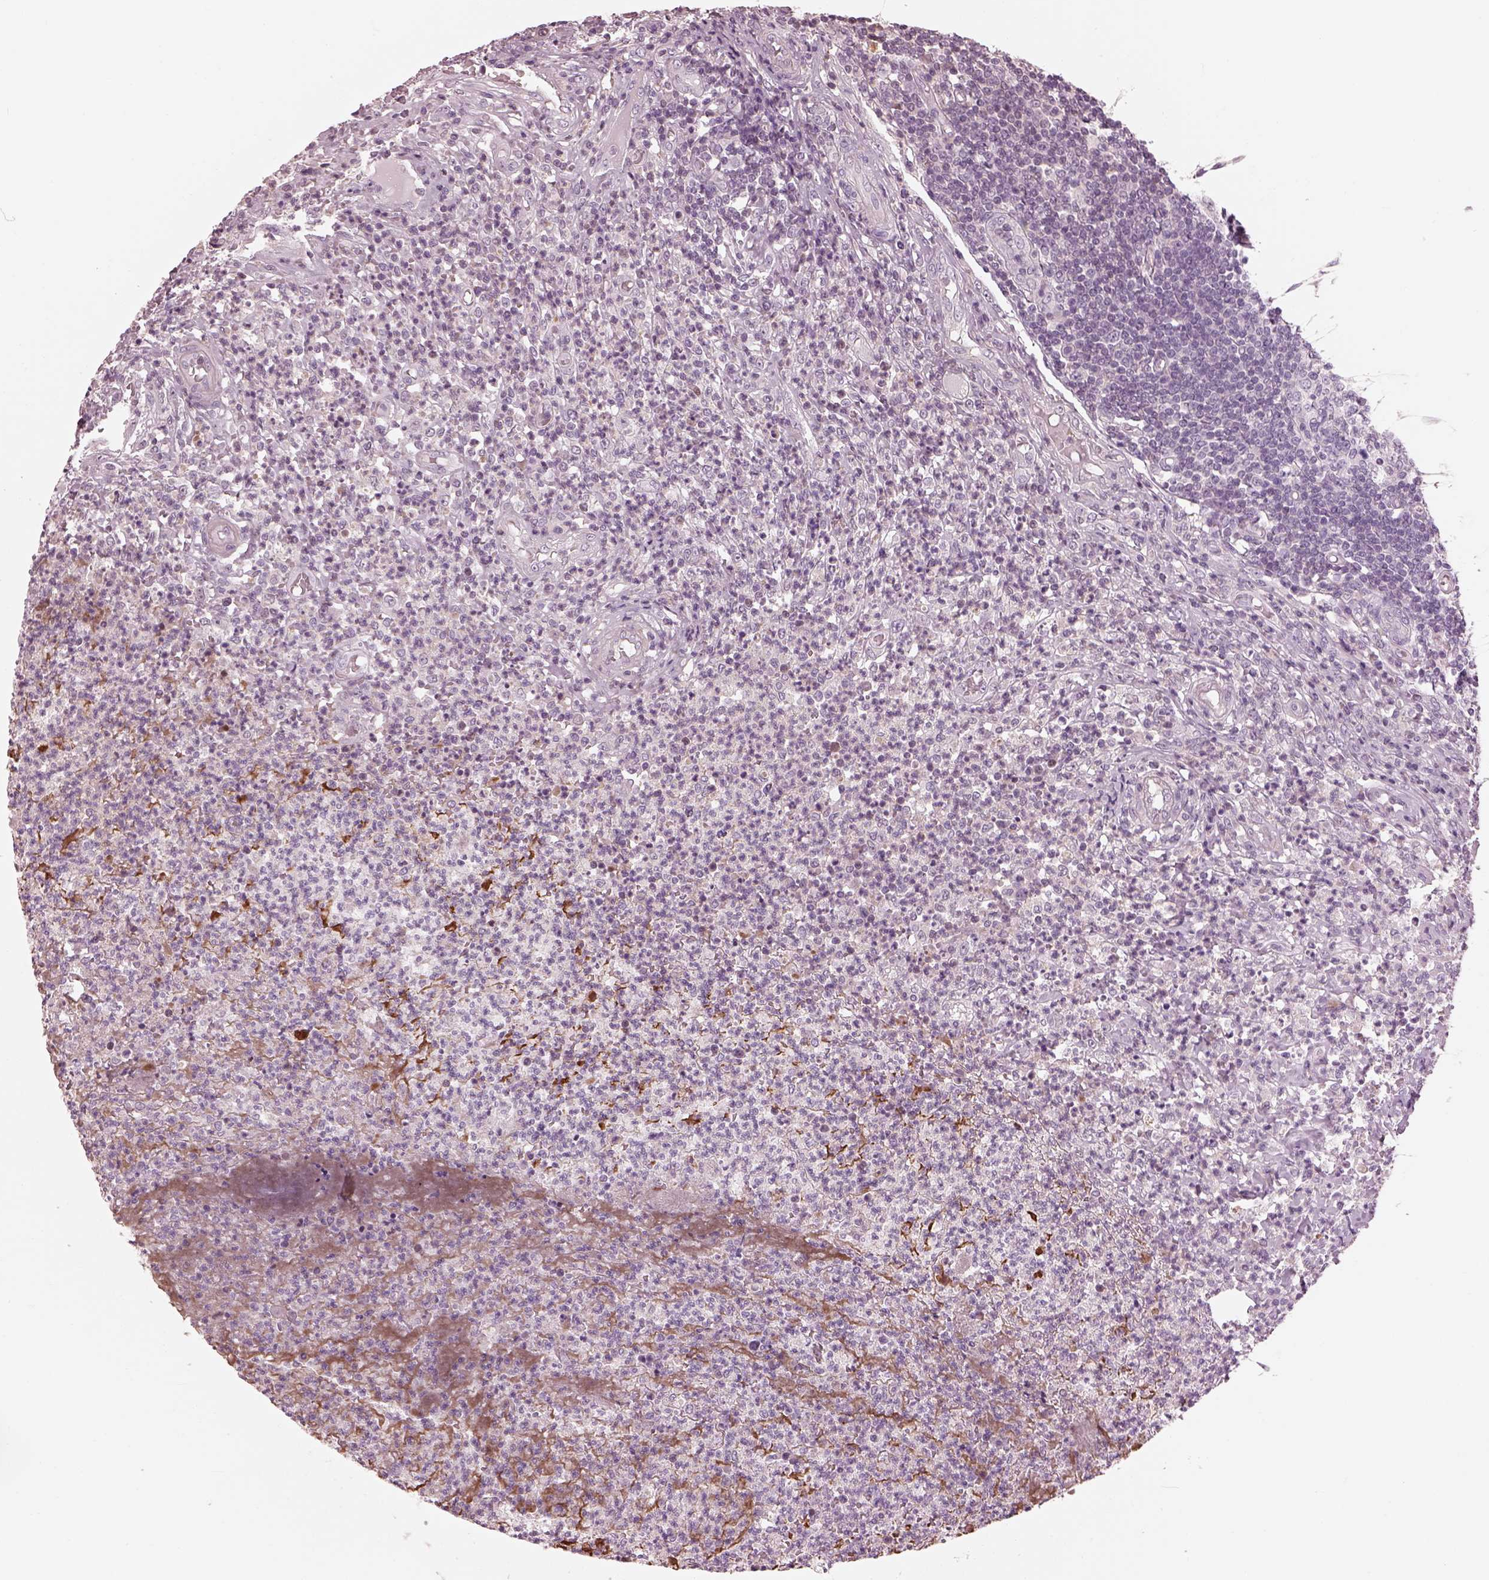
{"staining": {"intensity": "negative", "quantity": "none", "location": "none"}, "tissue": "appendix", "cell_type": "Glandular cells", "image_type": "normal", "snomed": [{"axis": "morphology", "description": "Normal tissue, NOS"}, {"axis": "morphology", "description": "Inflammation, NOS"}, {"axis": "topography", "description": "Appendix"}], "caption": "A high-resolution histopathology image shows IHC staining of normal appendix, which reveals no significant staining in glandular cells.", "gene": "BFSP1", "patient": {"sex": "male", "age": 16}}